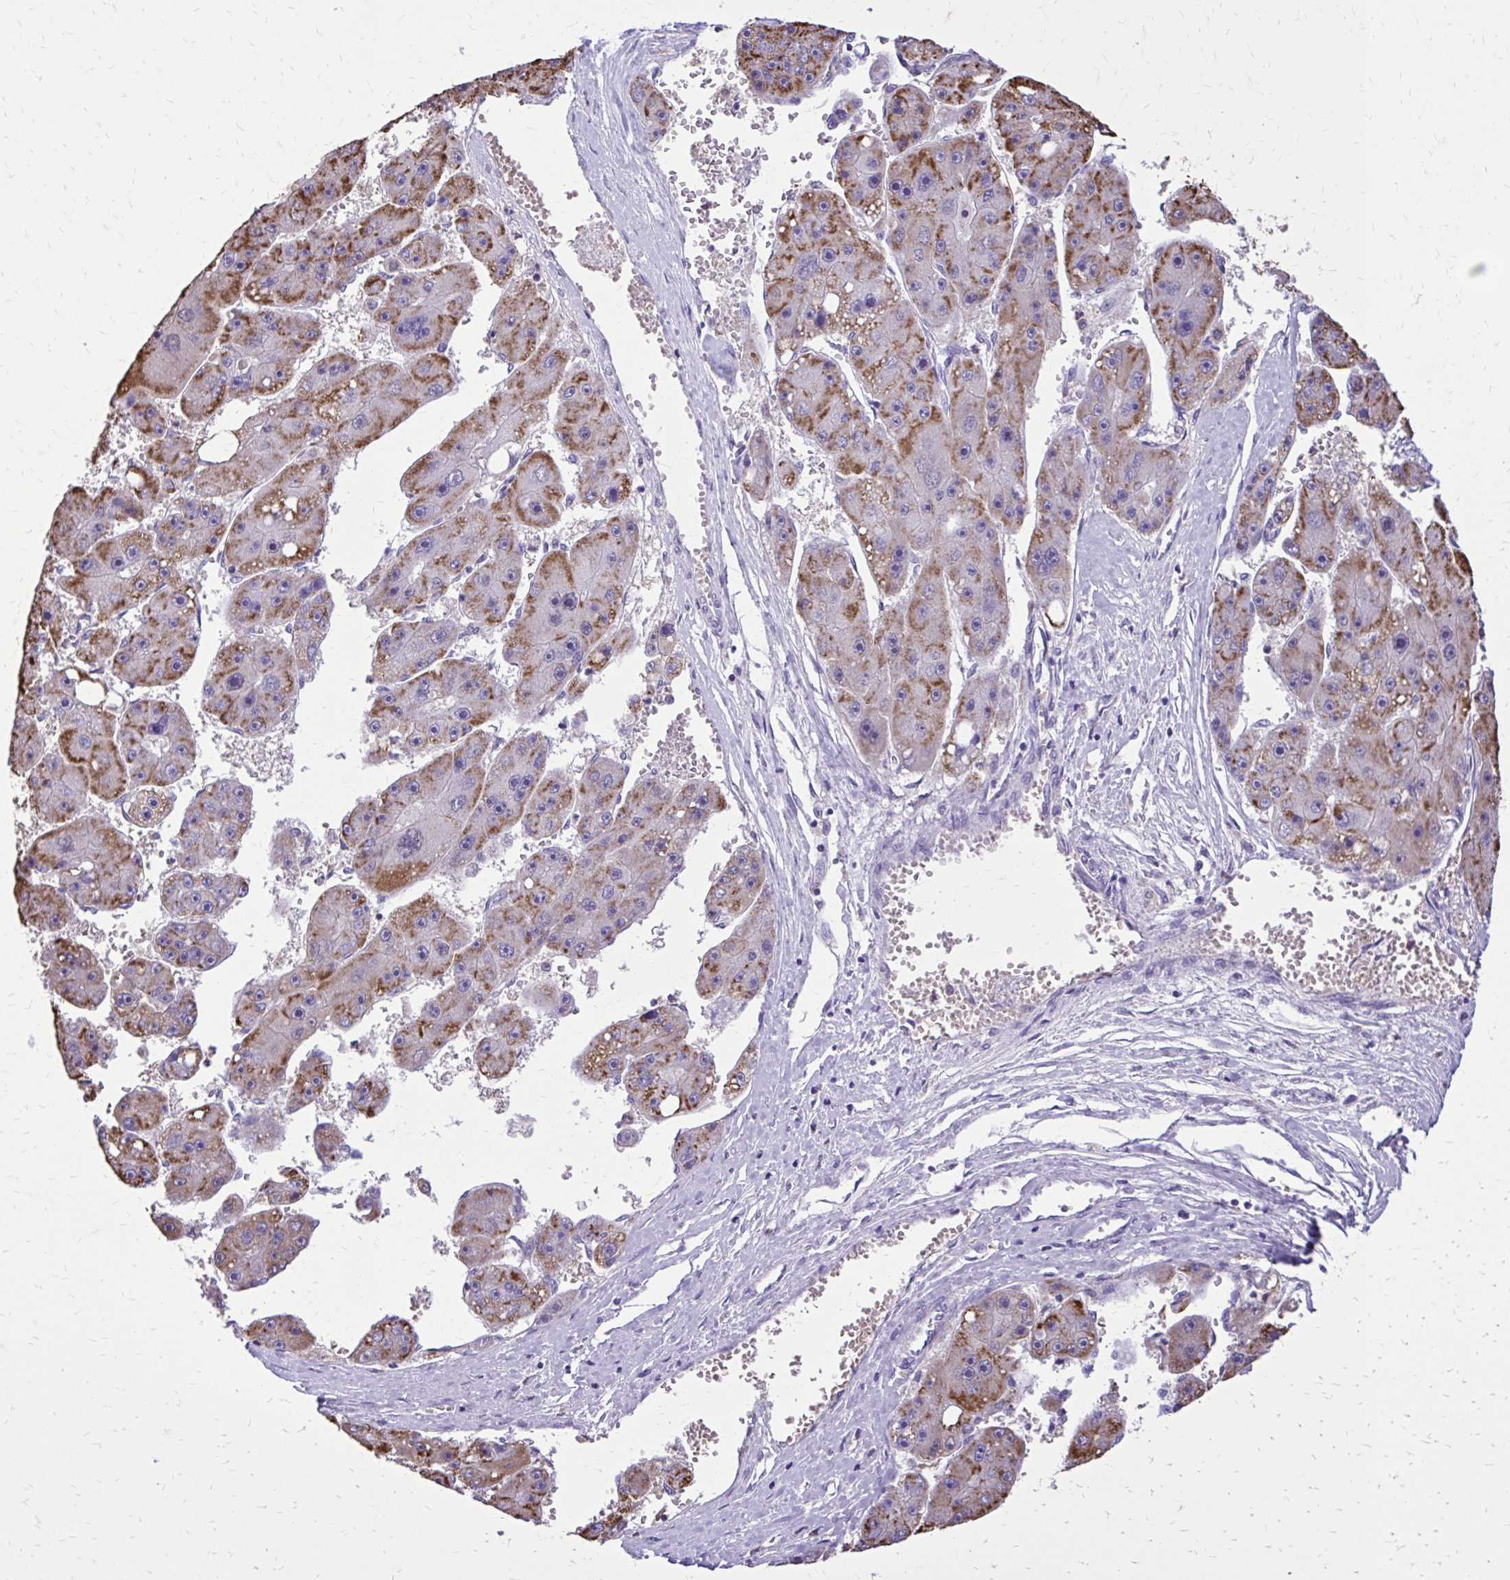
{"staining": {"intensity": "moderate", "quantity": "25%-75%", "location": "cytoplasmic/membranous"}, "tissue": "liver cancer", "cell_type": "Tumor cells", "image_type": "cancer", "snomed": [{"axis": "morphology", "description": "Carcinoma, Hepatocellular, NOS"}, {"axis": "topography", "description": "Liver"}], "caption": "Immunohistochemistry of liver cancer (hepatocellular carcinoma) exhibits medium levels of moderate cytoplasmic/membranous staining in about 25%-75% of tumor cells.", "gene": "CAT", "patient": {"sex": "female", "age": 61}}